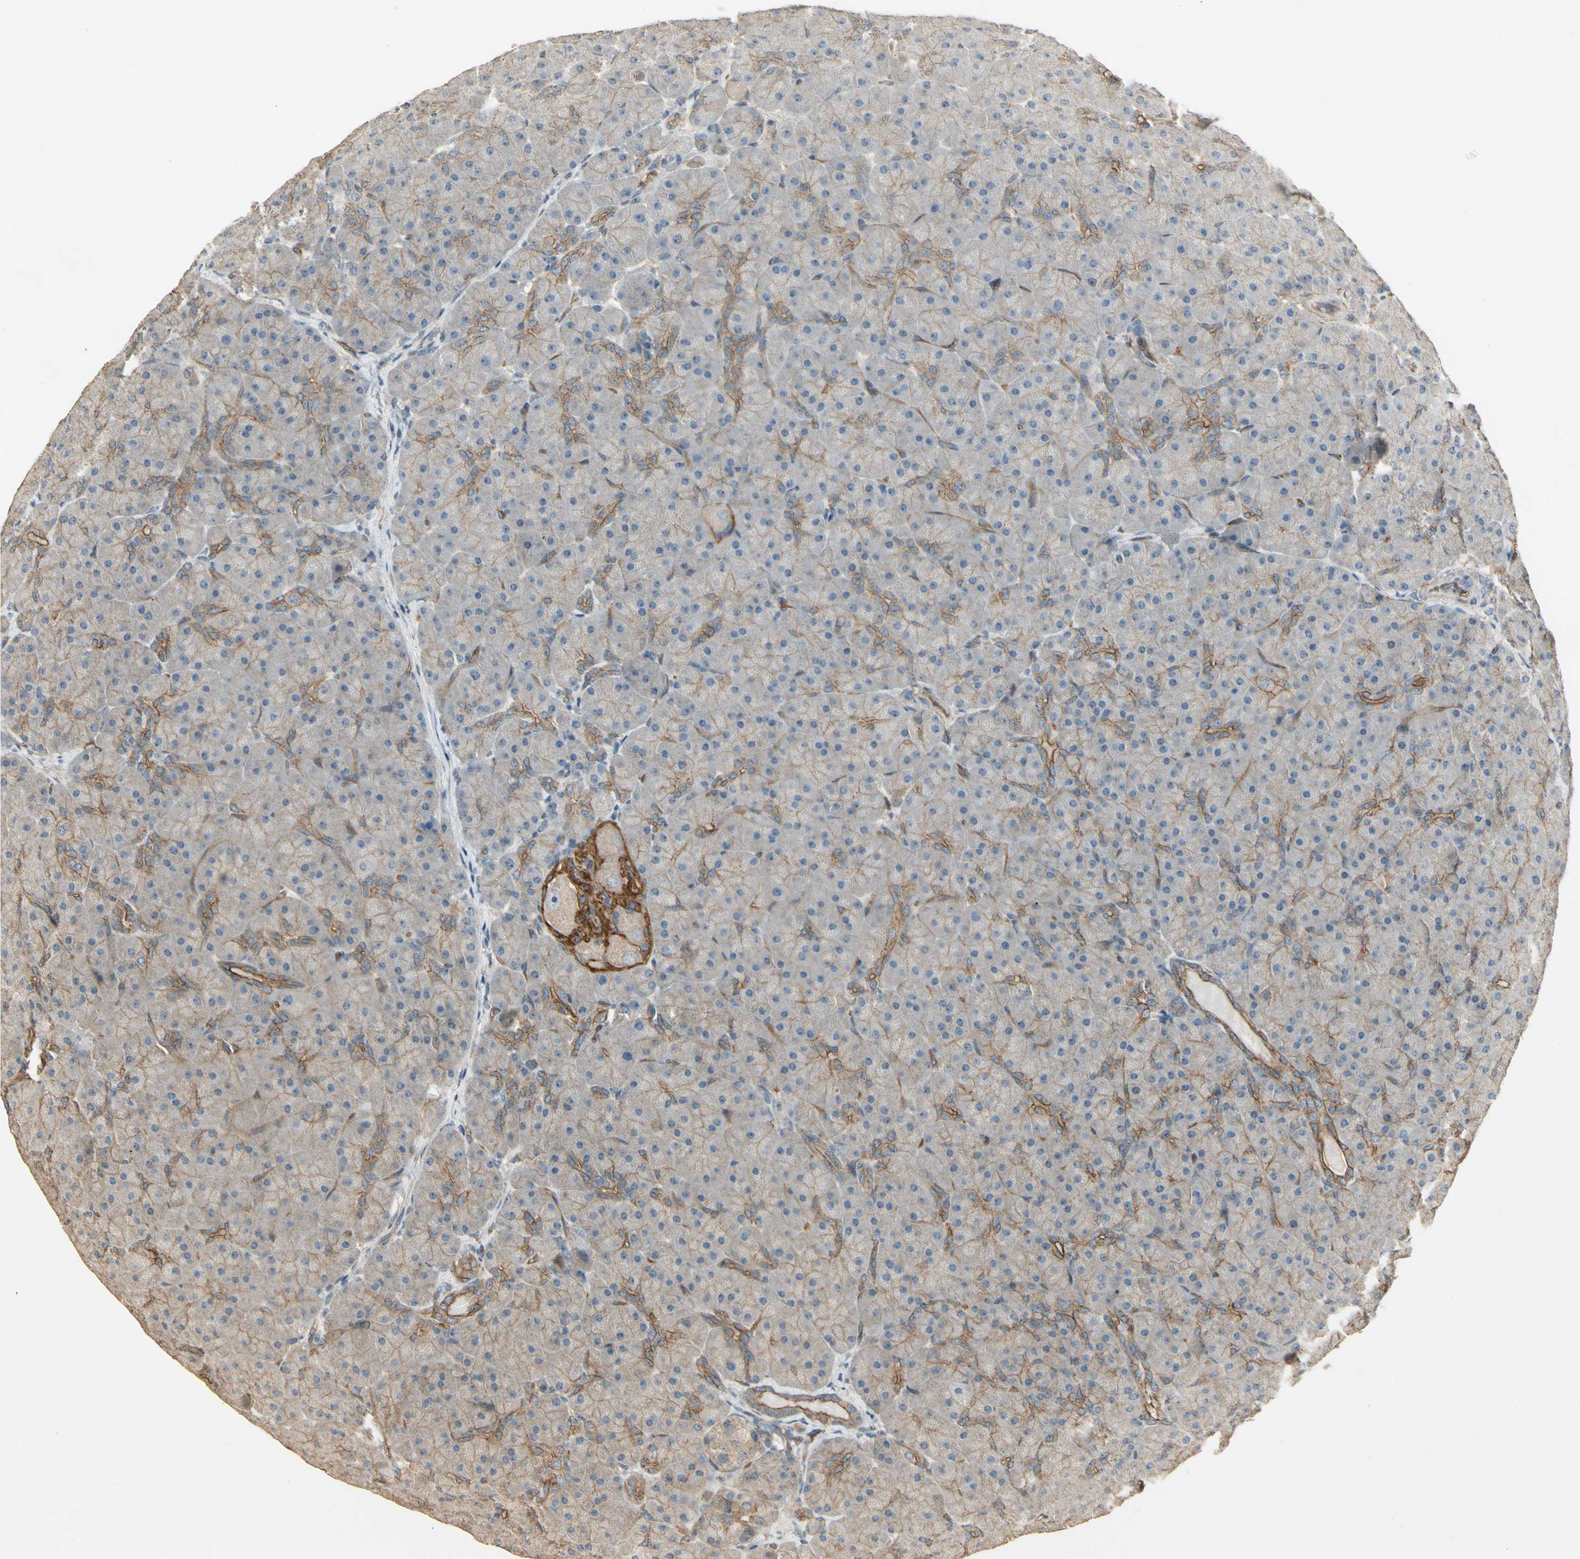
{"staining": {"intensity": "weak", "quantity": "25%-75%", "location": "cytoplasmic/membranous"}, "tissue": "pancreas", "cell_type": "Exocrine glandular cells", "image_type": "normal", "snomed": [{"axis": "morphology", "description": "Normal tissue, NOS"}, {"axis": "topography", "description": "Pancreas"}], "caption": "The image displays staining of benign pancreas, revealing weak cytoplasmic/membranous protein staining (brown color) within exocrine glandular cells.", "gene": "RNF180", "patient": {"sex": "male", "age": 66}}